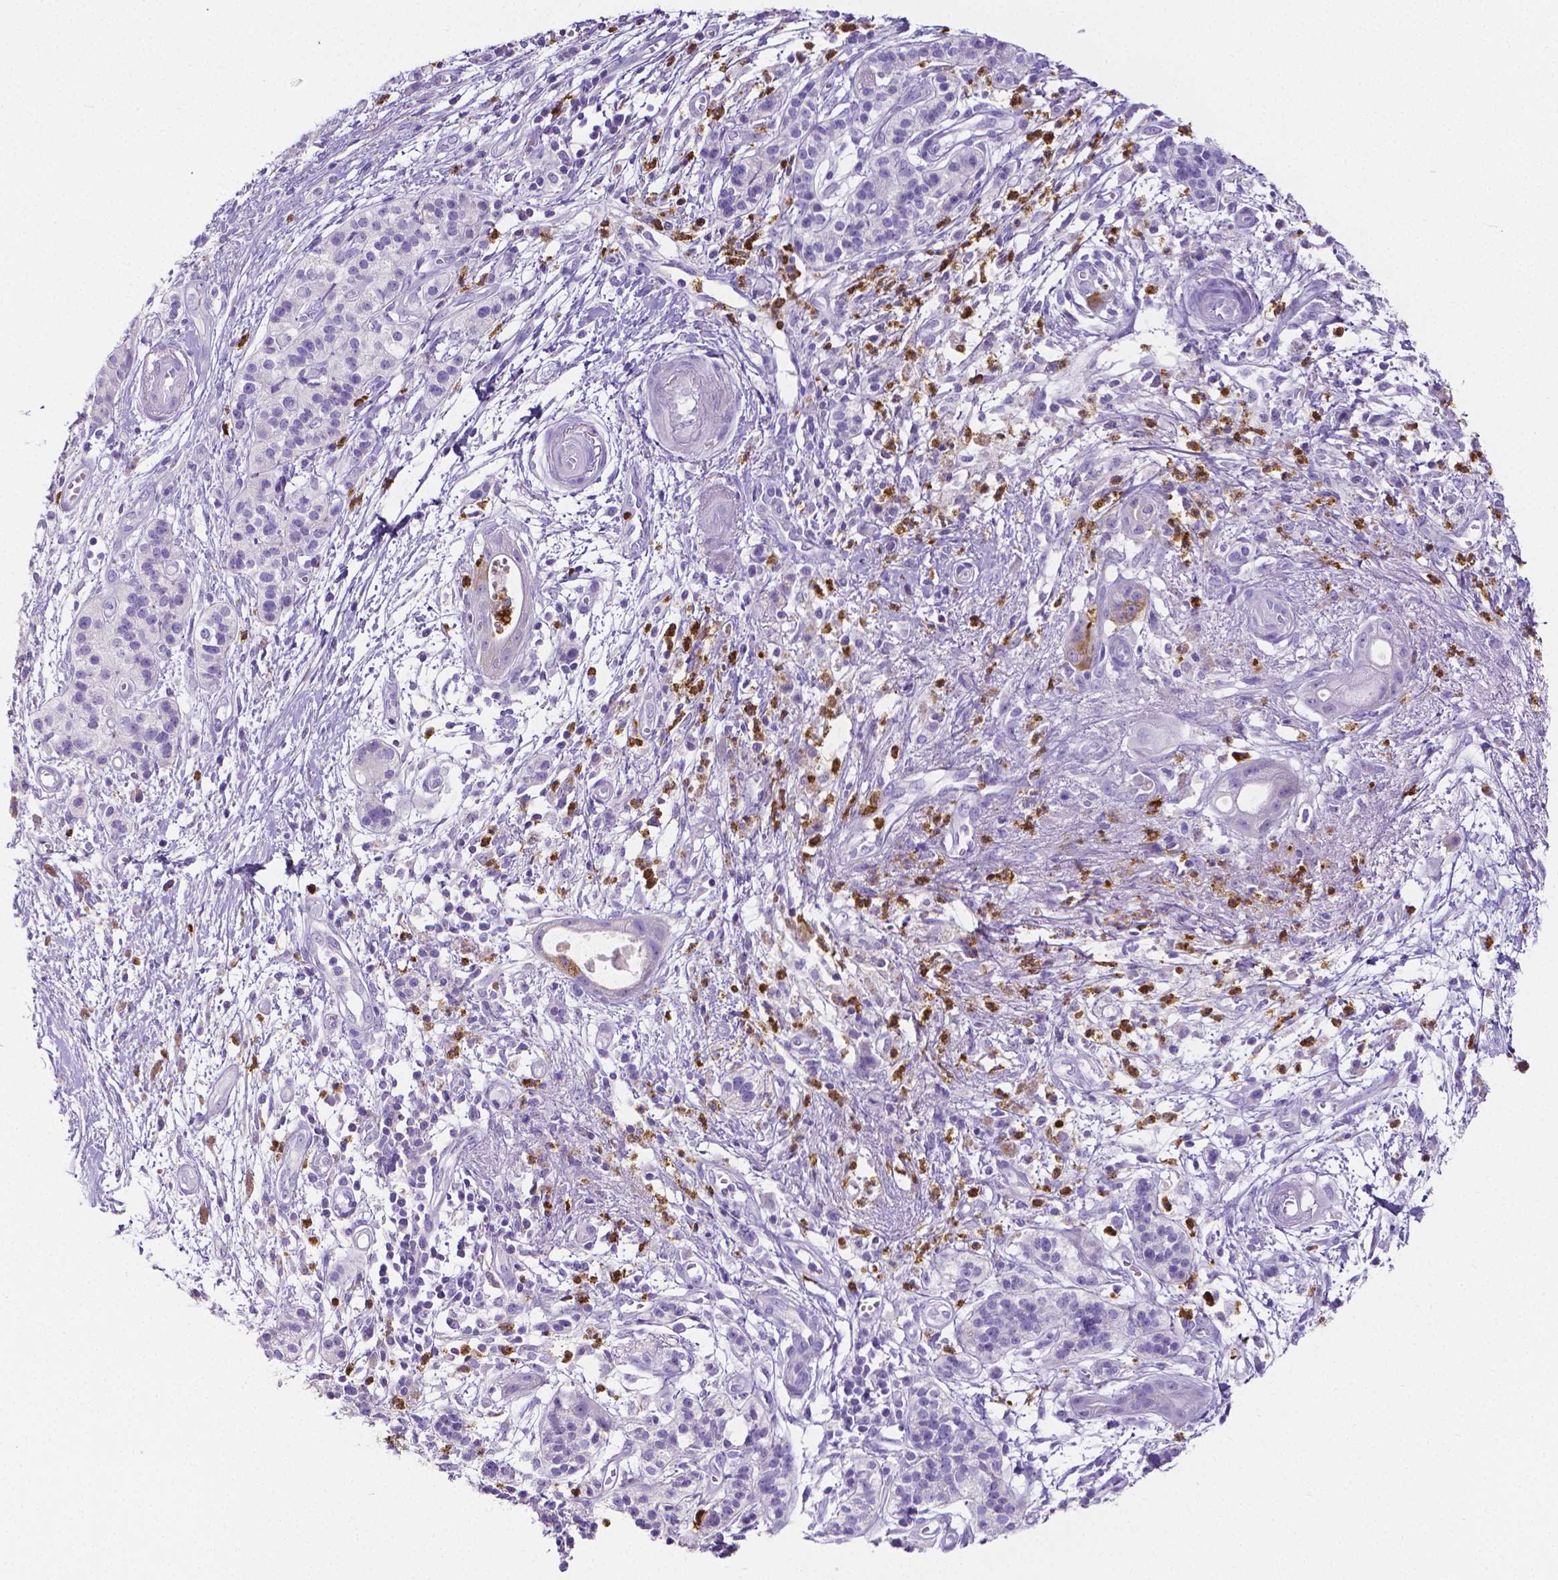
{"staining": {"intensity": "negative", "quantity": "none", "location": "none"}, "tissue": "pancreatic cancer", "cell_type": "Tumor cells", "image_type": "cancer", "snomed": [{"axis": "morphology", "description": "Normal tissue, NOS"}, {"axis": "morphology", "description": "Adenocarcinoma, NOS"}, {"axis": "topography", "description": "Lymph node"}, {"axis": "topography", "description": "Pancreas"}], "caption": "A photomicrograph of adenocarcinoma (pancreatic) stained for a protein shows no brown staining in tumor cells.", "gene": "MMP9", "patient": {"sex": "female", "age": 58}}